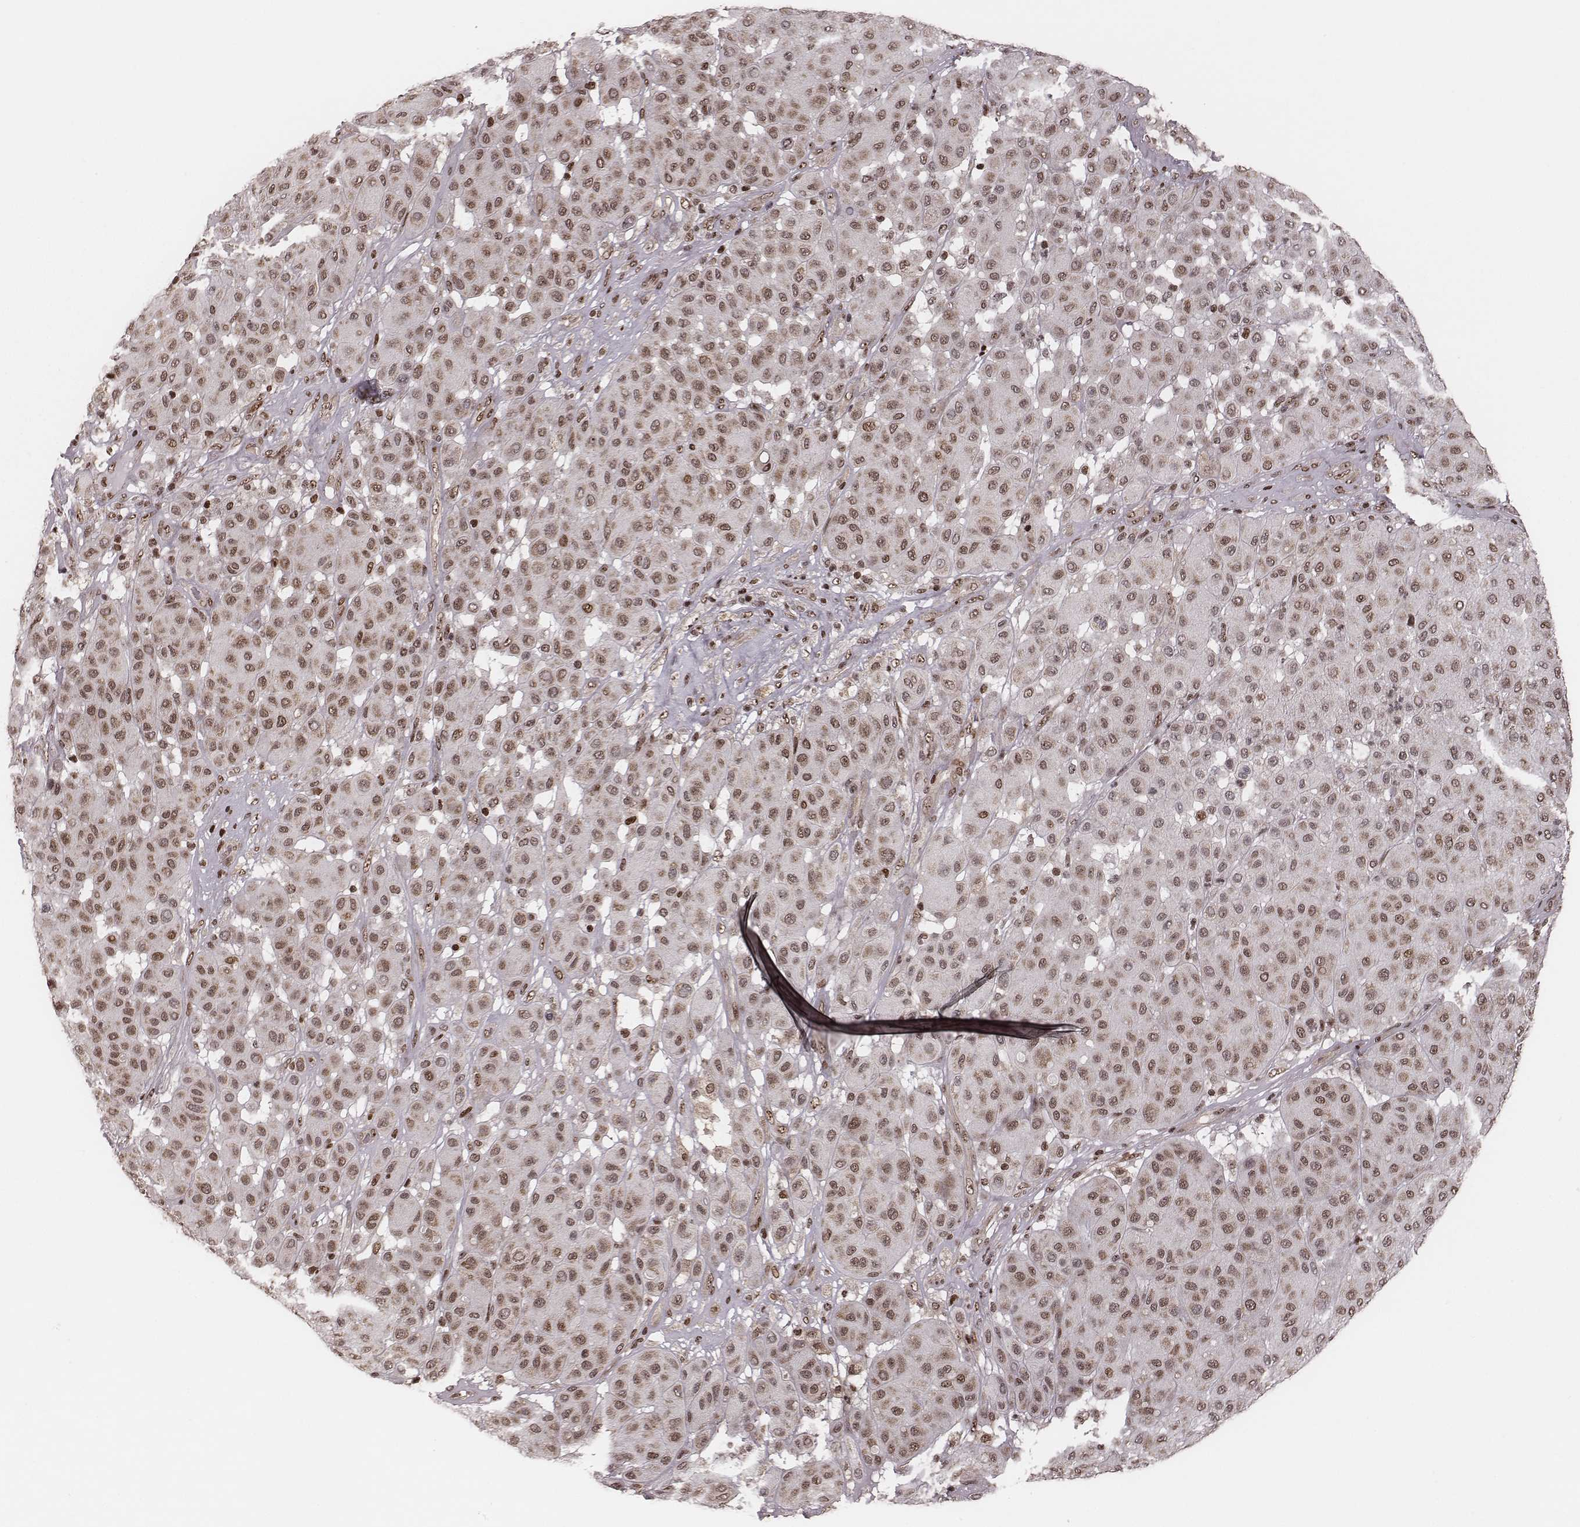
{"staining": {"intensity": "weak", "quantity": "25%-75%", "location": "nuclear"}, "tissue": "melanoma", "cell_type": "Tumor cells", "image_type": "cancer", "snomed": [{"axis": "morphology", "description": "Malignant melanoma, Metastatic site"}, {"axis": "topography", "description": "Smooth muscle"}], "caption": "An image of human melanoma stained for a protein exhibits weak nuclear brown staining in tumor cells.", "gene": "VRK3", "patient": {"sex": "male", "age": 41}}